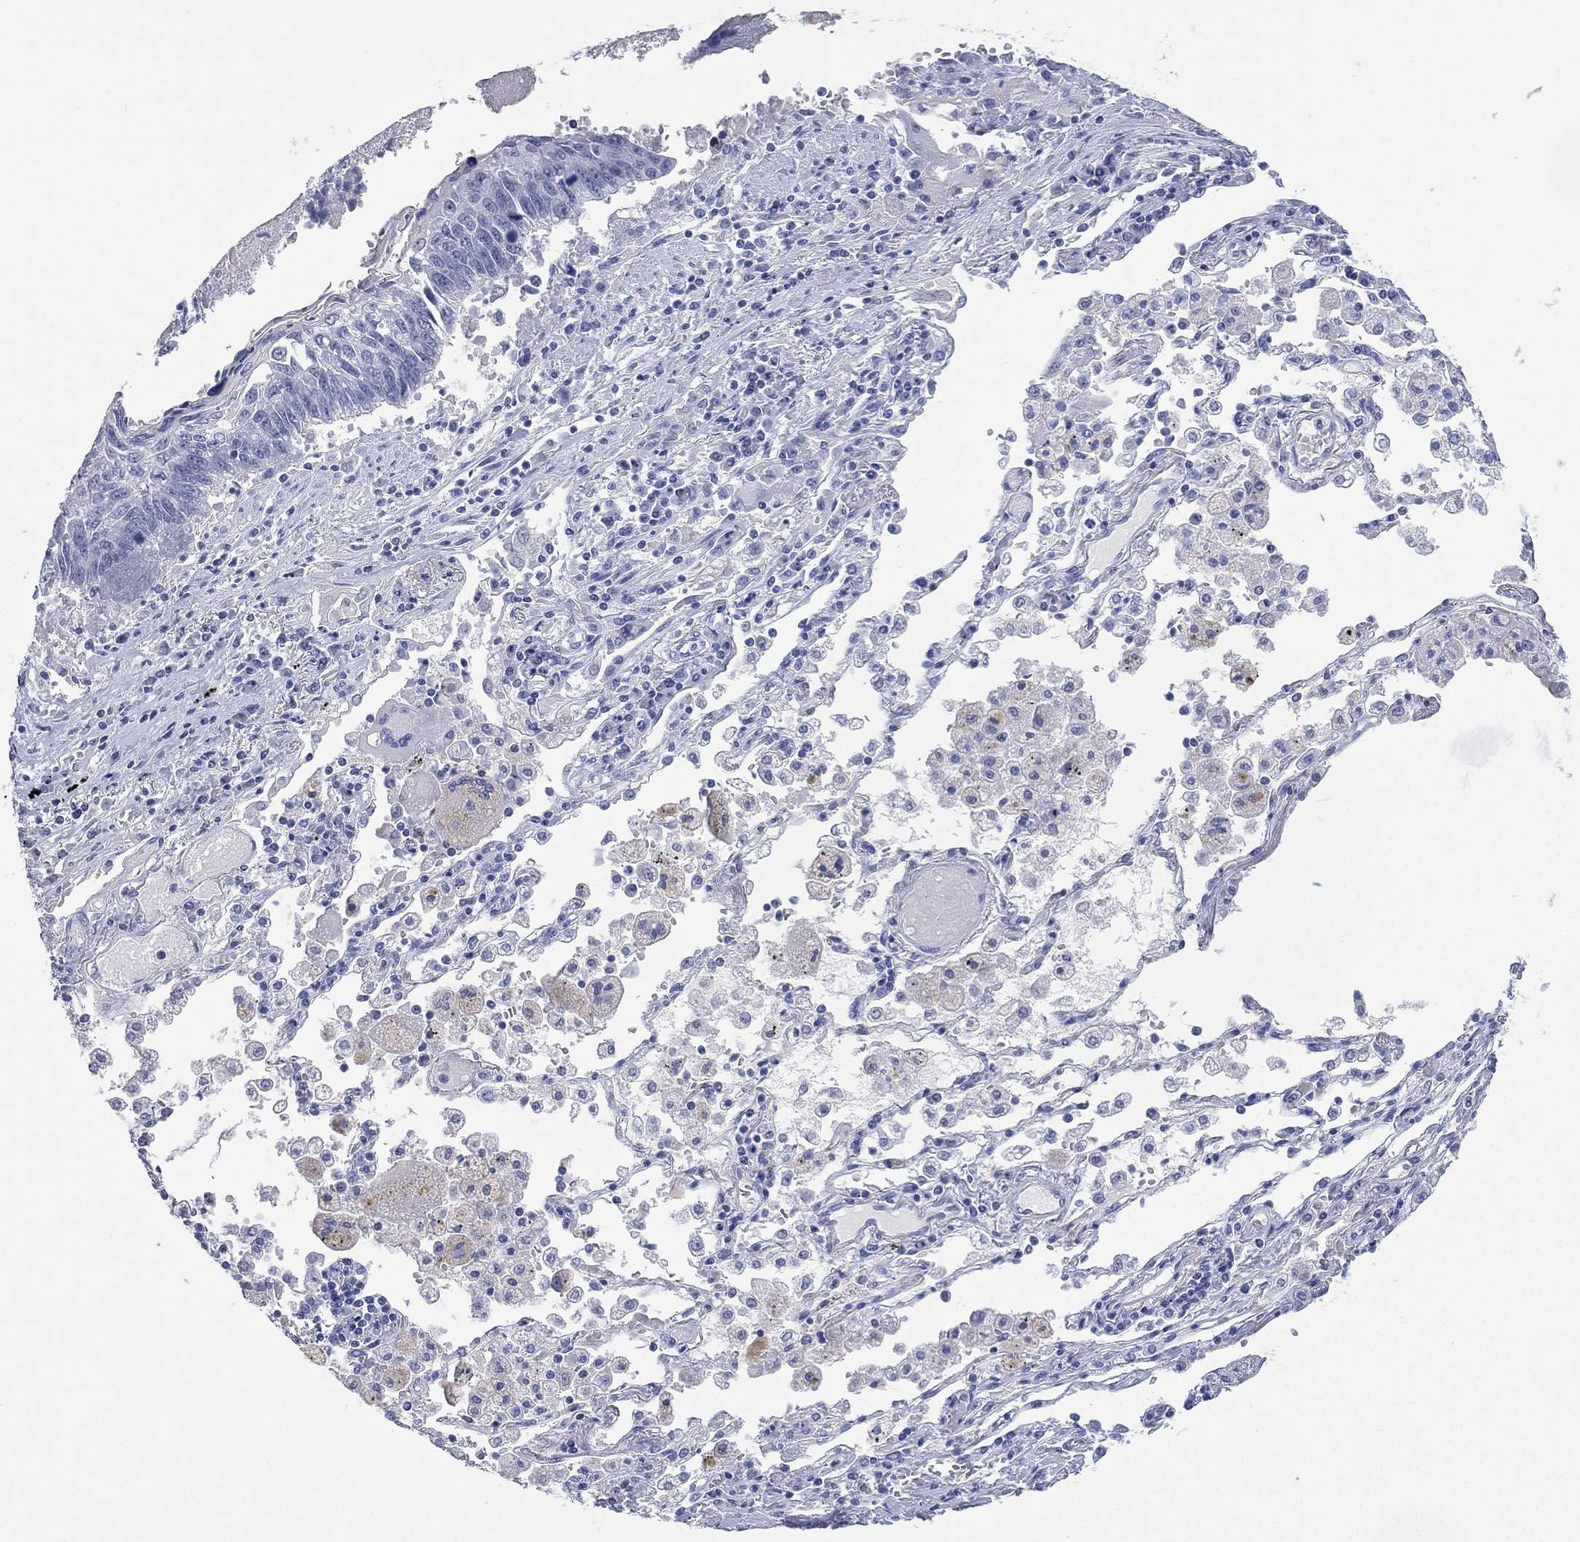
{"staining": {"intensity": "negative", "quantity": "none", "location": "none"}, "tissue": "lung cancer", "cell_type": "Tumor cells", "image_type": "cancer", "snomed": [{"axis": "morphology", "description": "Squamous cell carcinoma, NOS"}, {"axis": "topography", "description": "Lung"}], "caption": "An image of squamous cell carcinoma (lung) stained for a protein displays no brown staining in tumor cells. Brightfield microscopy of immunohistochemistry (IHC) stained with DAB (brown) and hematoxylin (blue), captured at high magnification.", "gene": "FMO1", "patient": {"sex": "male", "age": 73}}